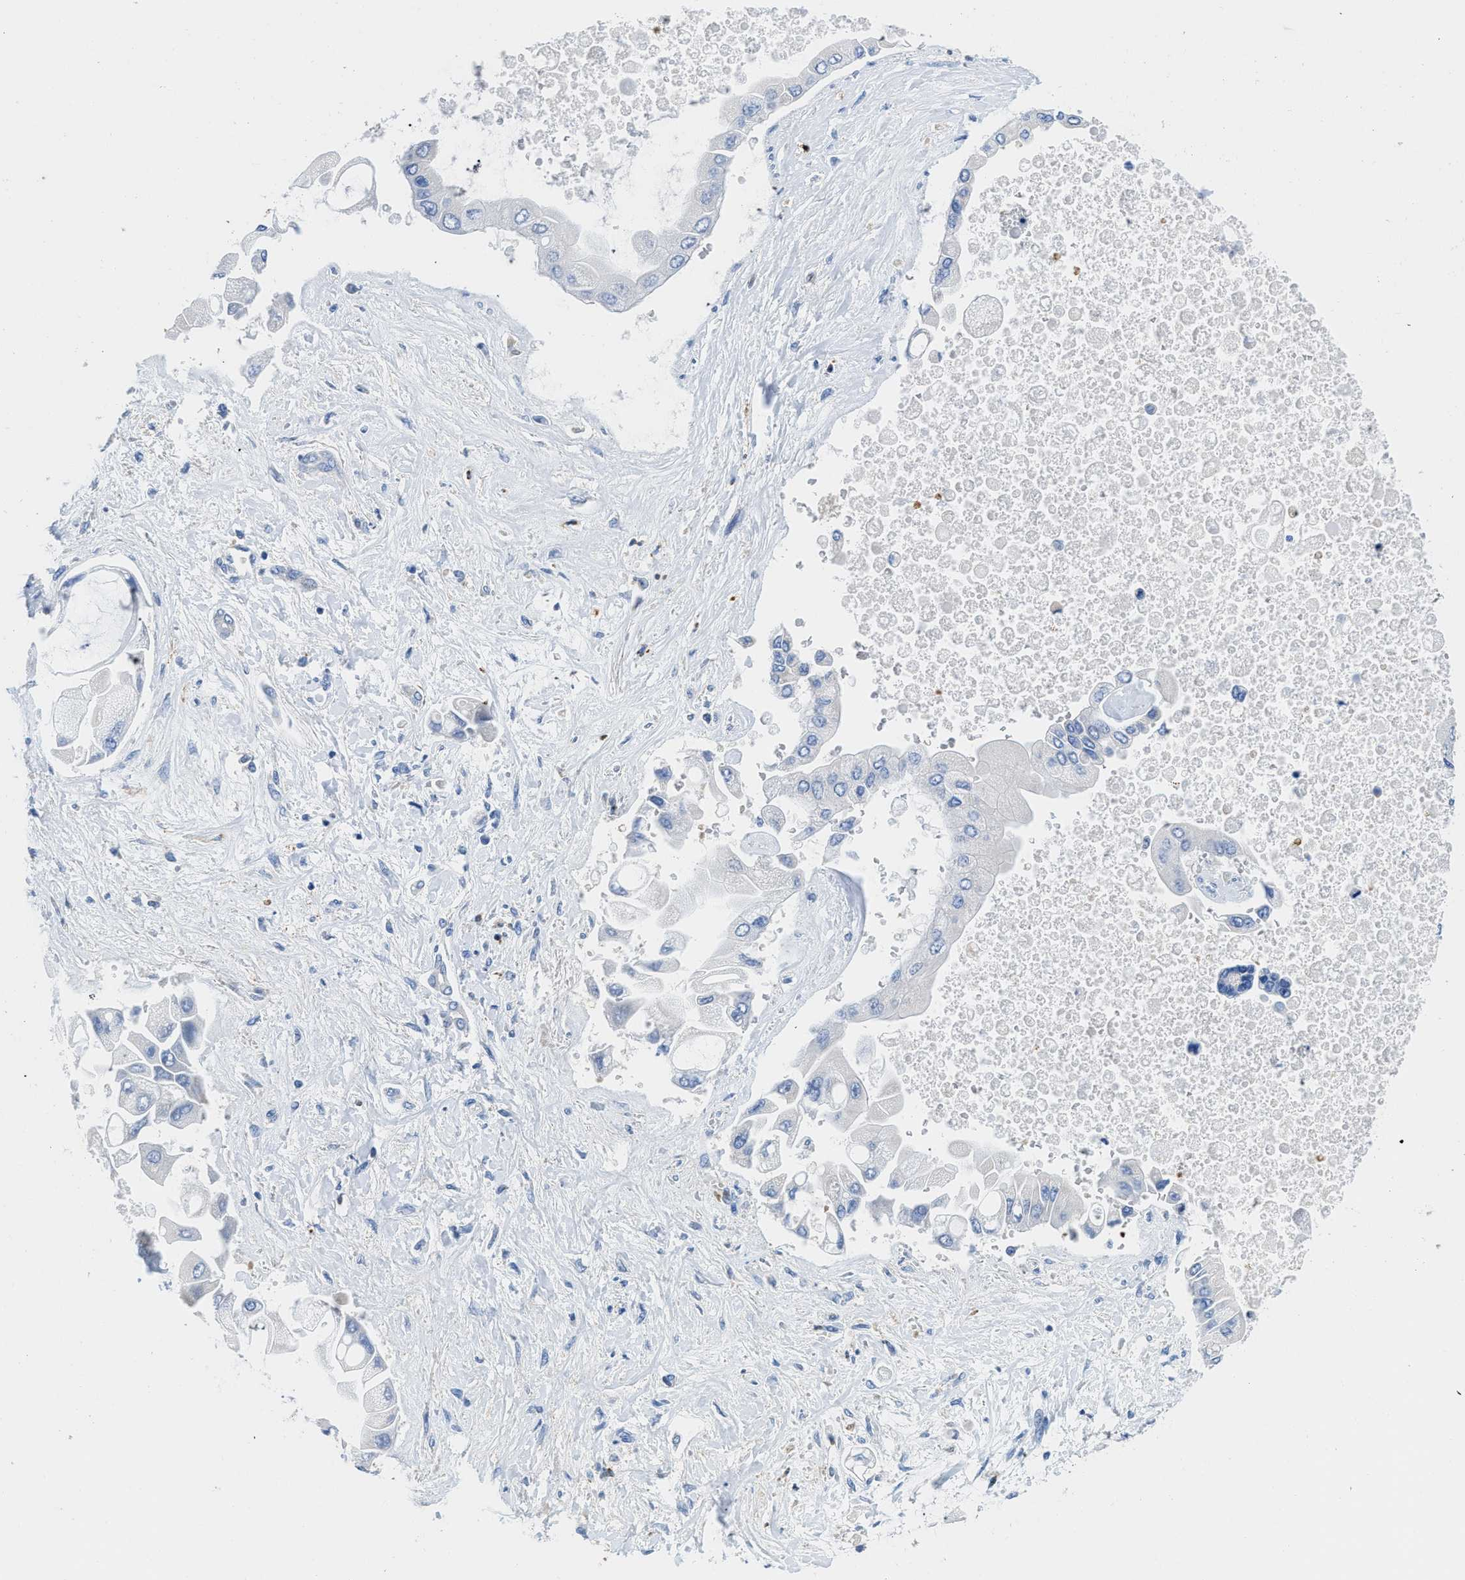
{"staining": {"intensity": "negative", "quantity": "none", "location": "none"}, "tissue": "liver cancer", "cell_type": "Tumor cells", "image_type": "cancer", "snomed": [{"axis": "morphology", "description": "Cholangiocarcinoma"}, {"axis": "topography", "description": "Liver"}], "caption": "The IHC photomicrograph has no significant staining in tumor cells of cholangiocarcinoma (liver) tissue.", "gene": "NEB", "patient": {"sex": "male", "age": 50}}